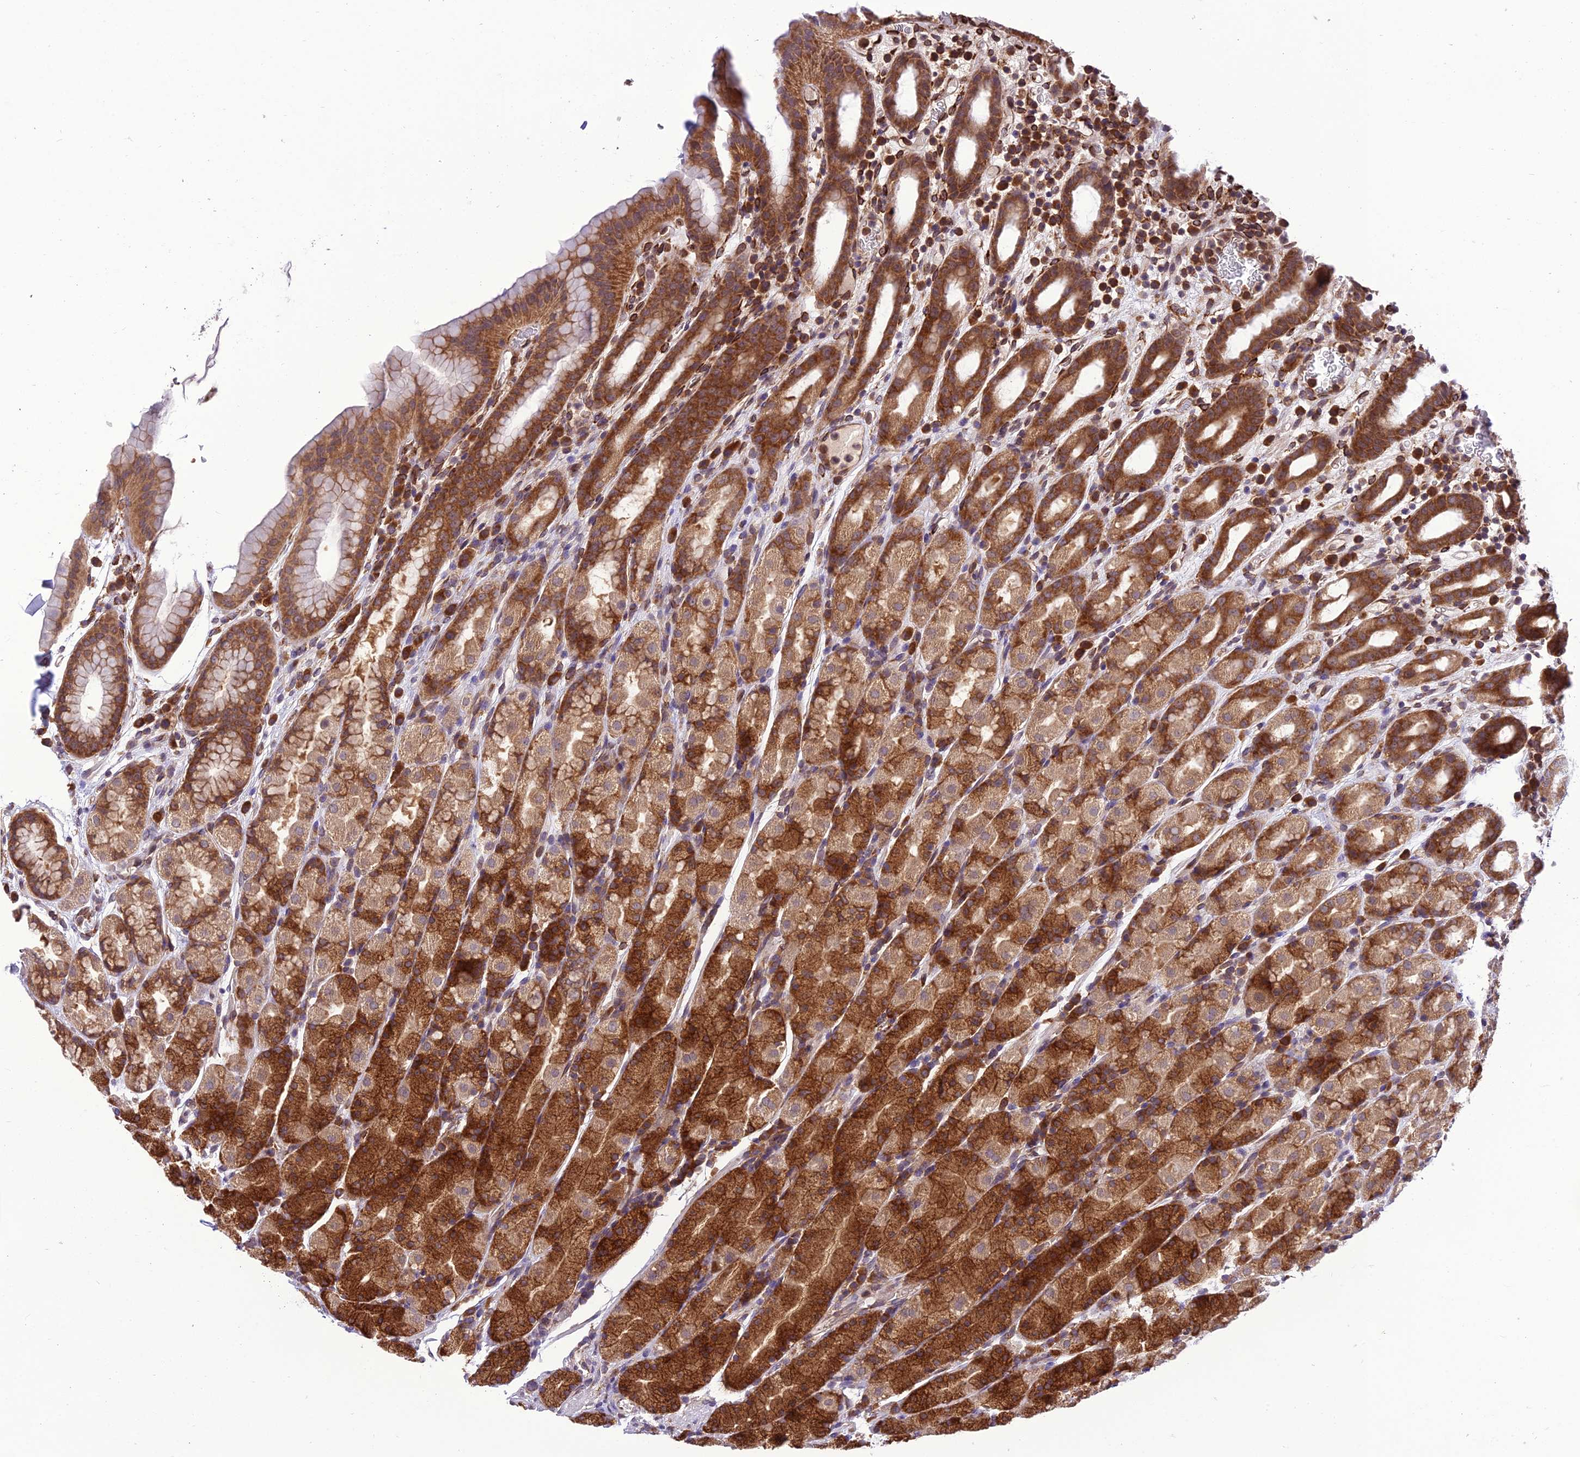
{"staining": {"intensity": "strong", "quantity": ">75%", "location": "cytoplasmic/membranous"}, "tissue": "stomach", "cell_type": "Glandular cells", "image_type": "normal", "snomed": [{"axis": "morphology", "description": "Normal tissue, NOS"}, {"axis": "topography", "description": "Stomach, upper"}, {"axis": "topography", "description": "Stomach, lower"}, {"axis": "topography", "description": "Small intestine"}], "caption": "Strong cytoplasmic/membranous positivity is present in about >75% of glandular cells in normal stomach. (brown staining indicates protein expression, while blue staining denotes nuclei).", "gene": "DHCR7", "patient": {"sex": "male", "age": 68}}